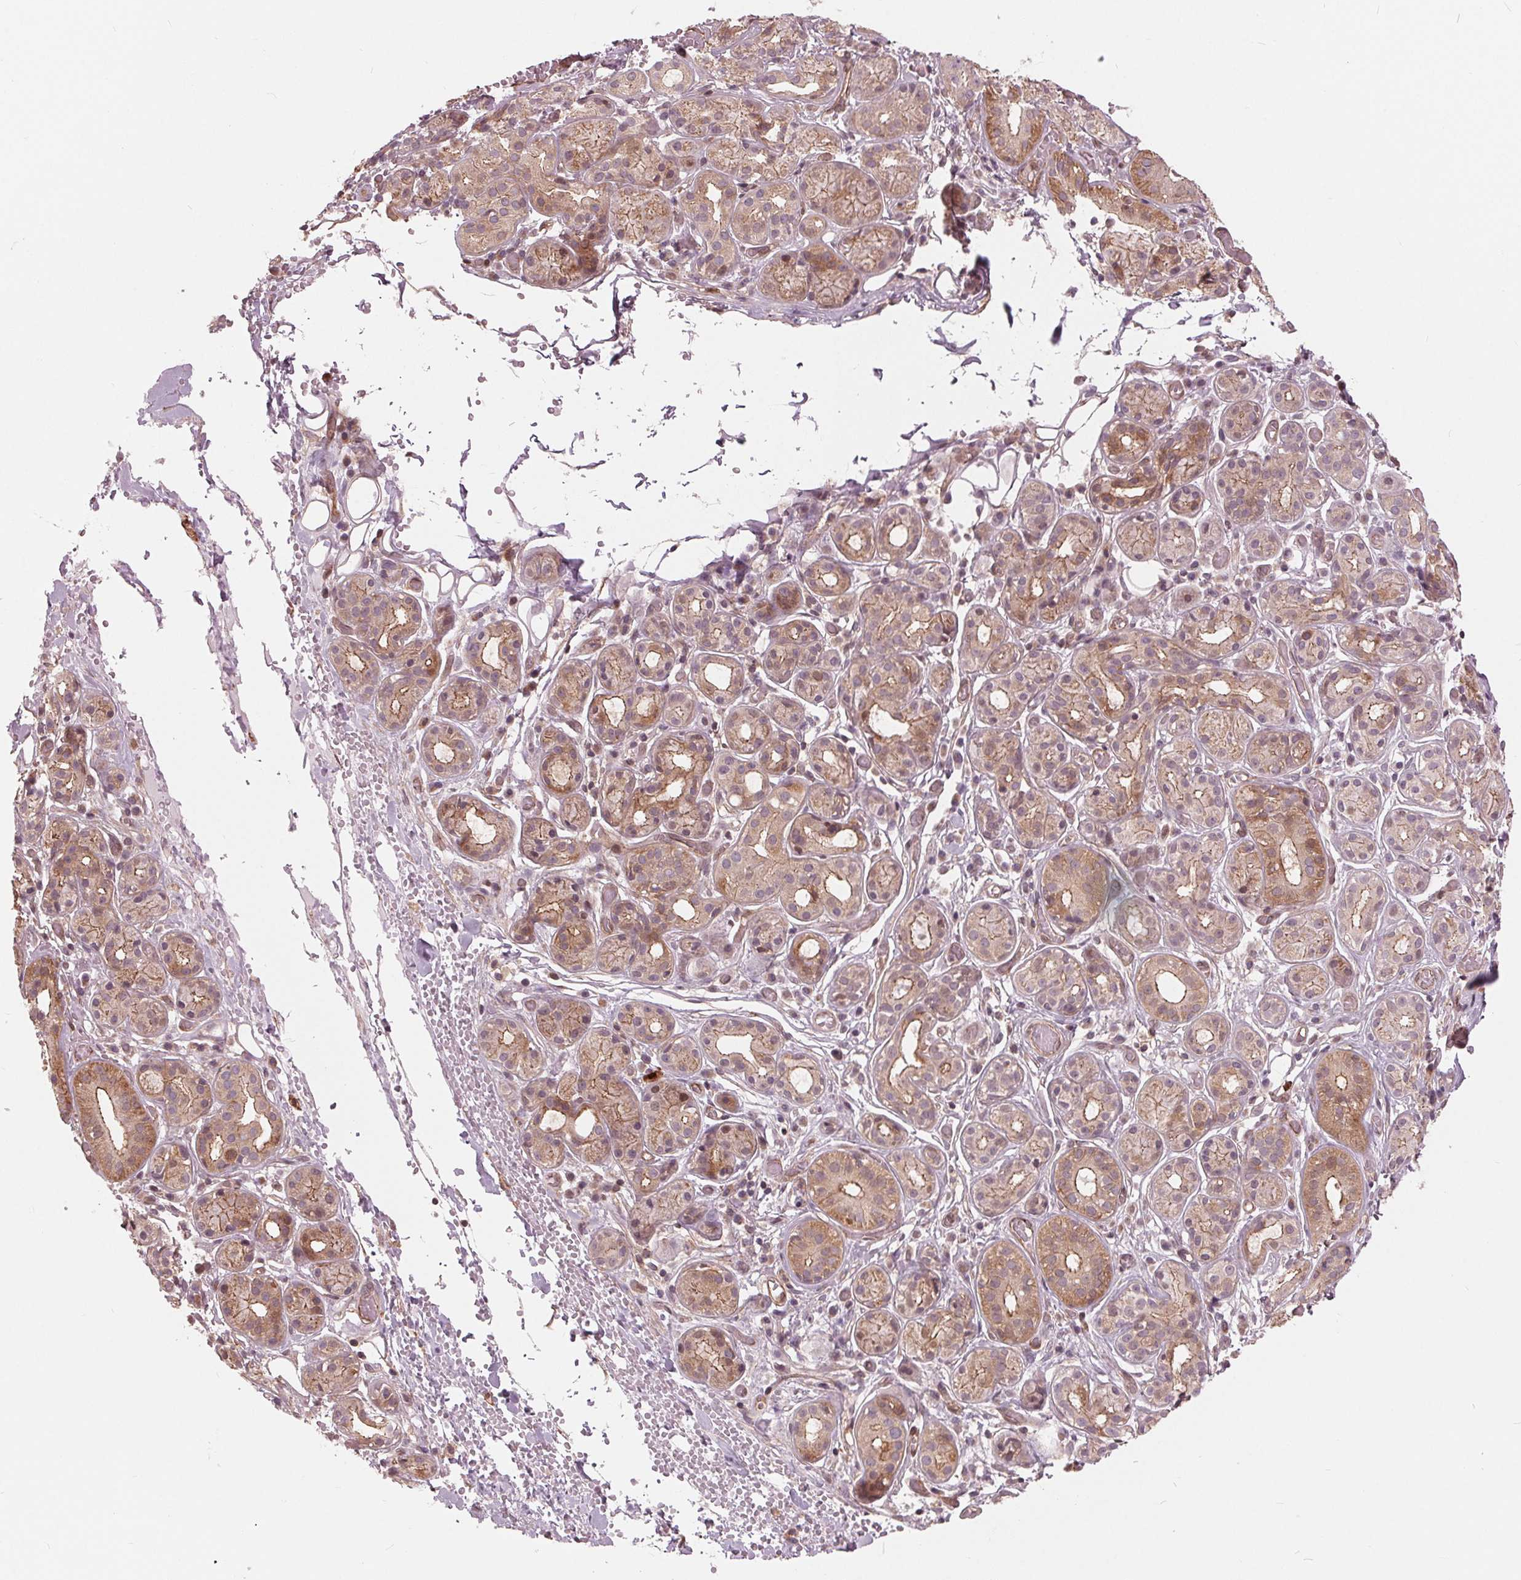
{"staining": {"intensity": "moderate", "quantity": "<25%", "location": "cytoplasmic/membranous,nuclear"}, "tissue": "salivary gland", "cell_type": "Glandular cells", "image_type": "normal", "snomed": [{"axis": "morphology", "description": "Normal tissue, NOS"}, {"axis": "topography", "description": "Salivary gland"}, {"axis": "topography", "description": "Peripheral nerve tissue"}], "caption": "Salivary gland stained with DAB immunohistochemistry reveals low levels of moderate cytoplasmic/membranous,nuclear expression in approximately <25% of glandular cells.", "gene": "TXNIP", "patient": {"sex": "male", "age": 71}}